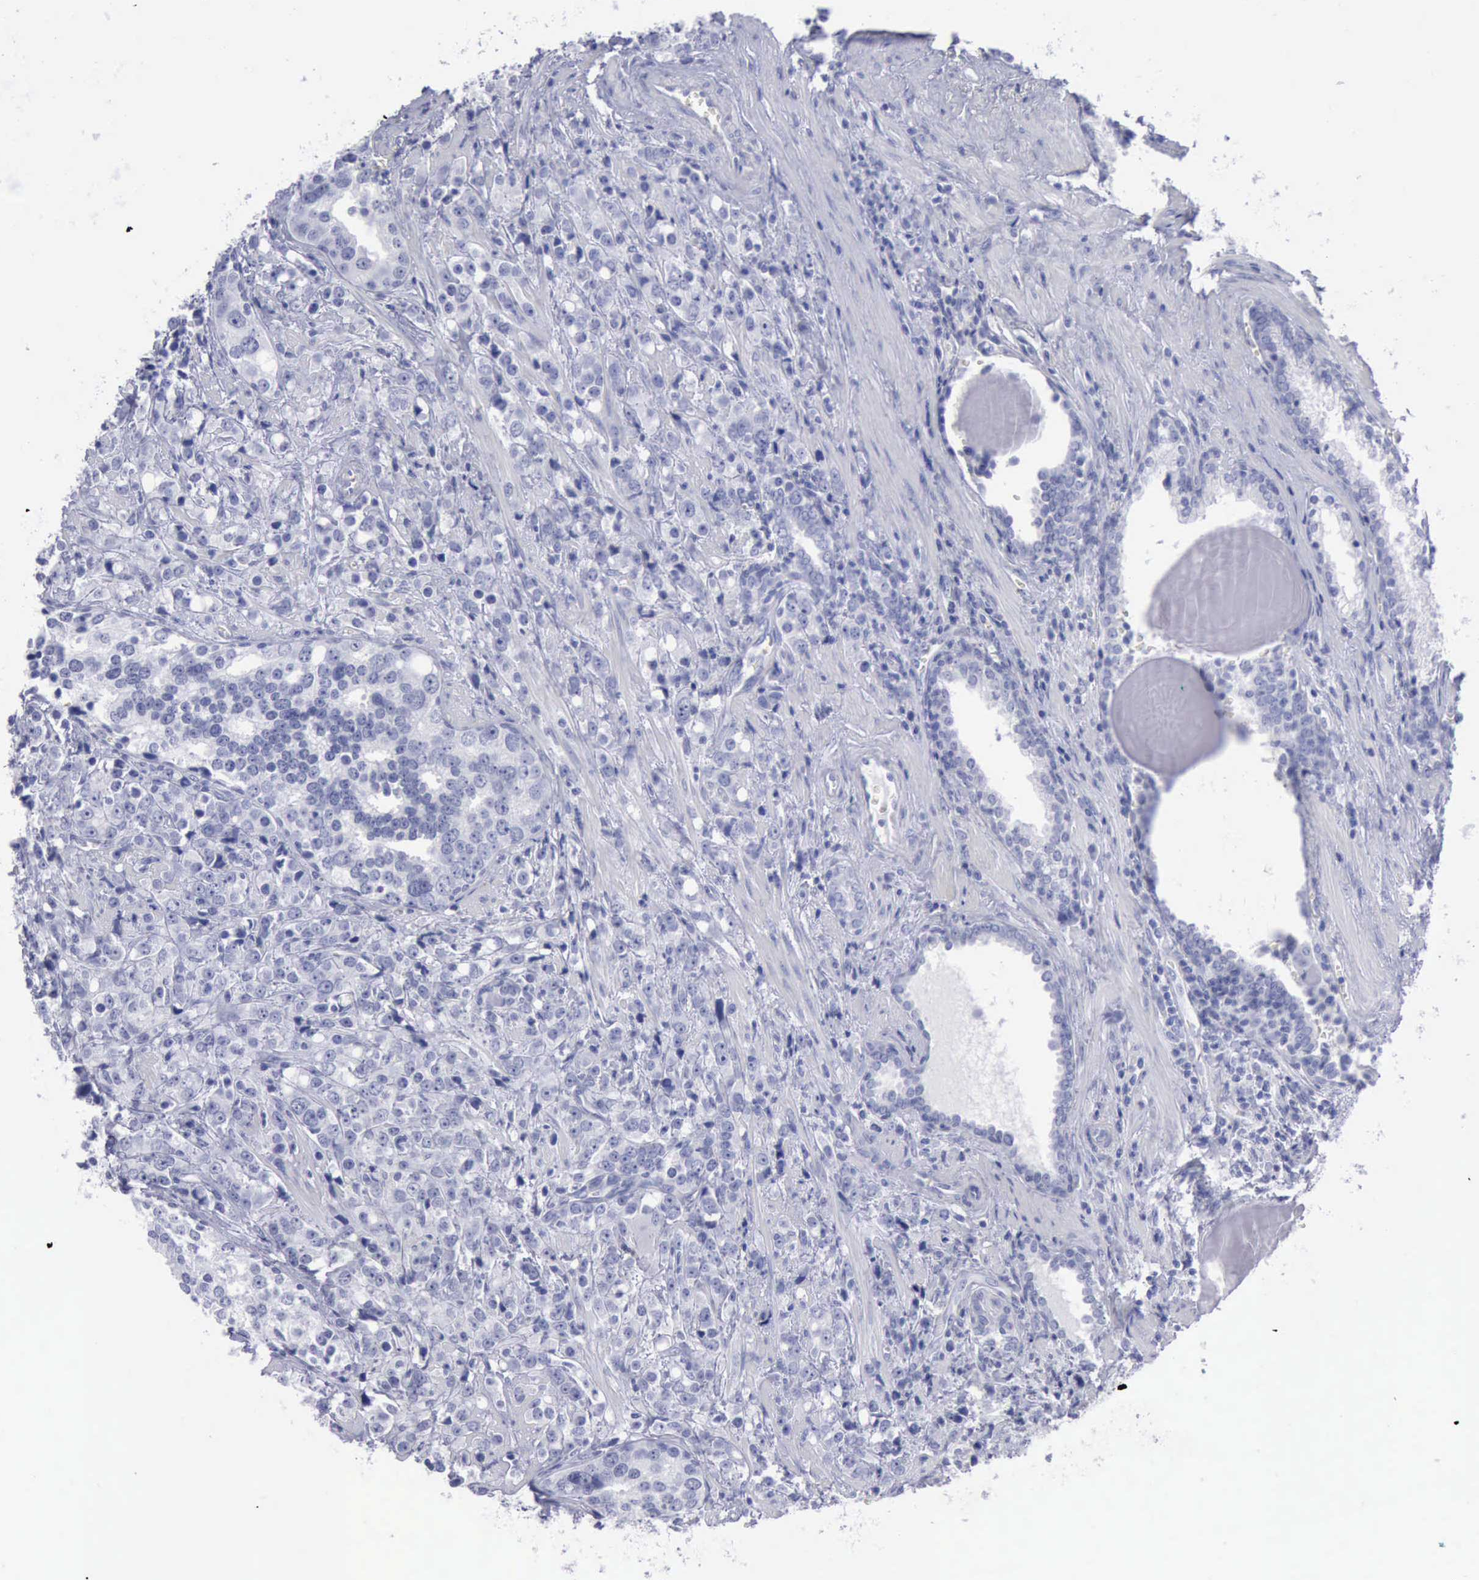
{"staining": {"intensity": "negative", "quantity": "none", "location": "none"}, "tissue": "prostate cancer", "cell_type": "Tumor cells", "image_type": "cancer", "snomed": [{"axis": "morphology", "description": "Adenocarcinoma, High grade"}, {"axis": "topography", "description": "Prostate"}], "caption": "Tumor cells are negative for protein expression in human prostate high-grade adenocarcinoma.", "gene": "KRT13", "patient": {"sex": "male", "age": 71}}